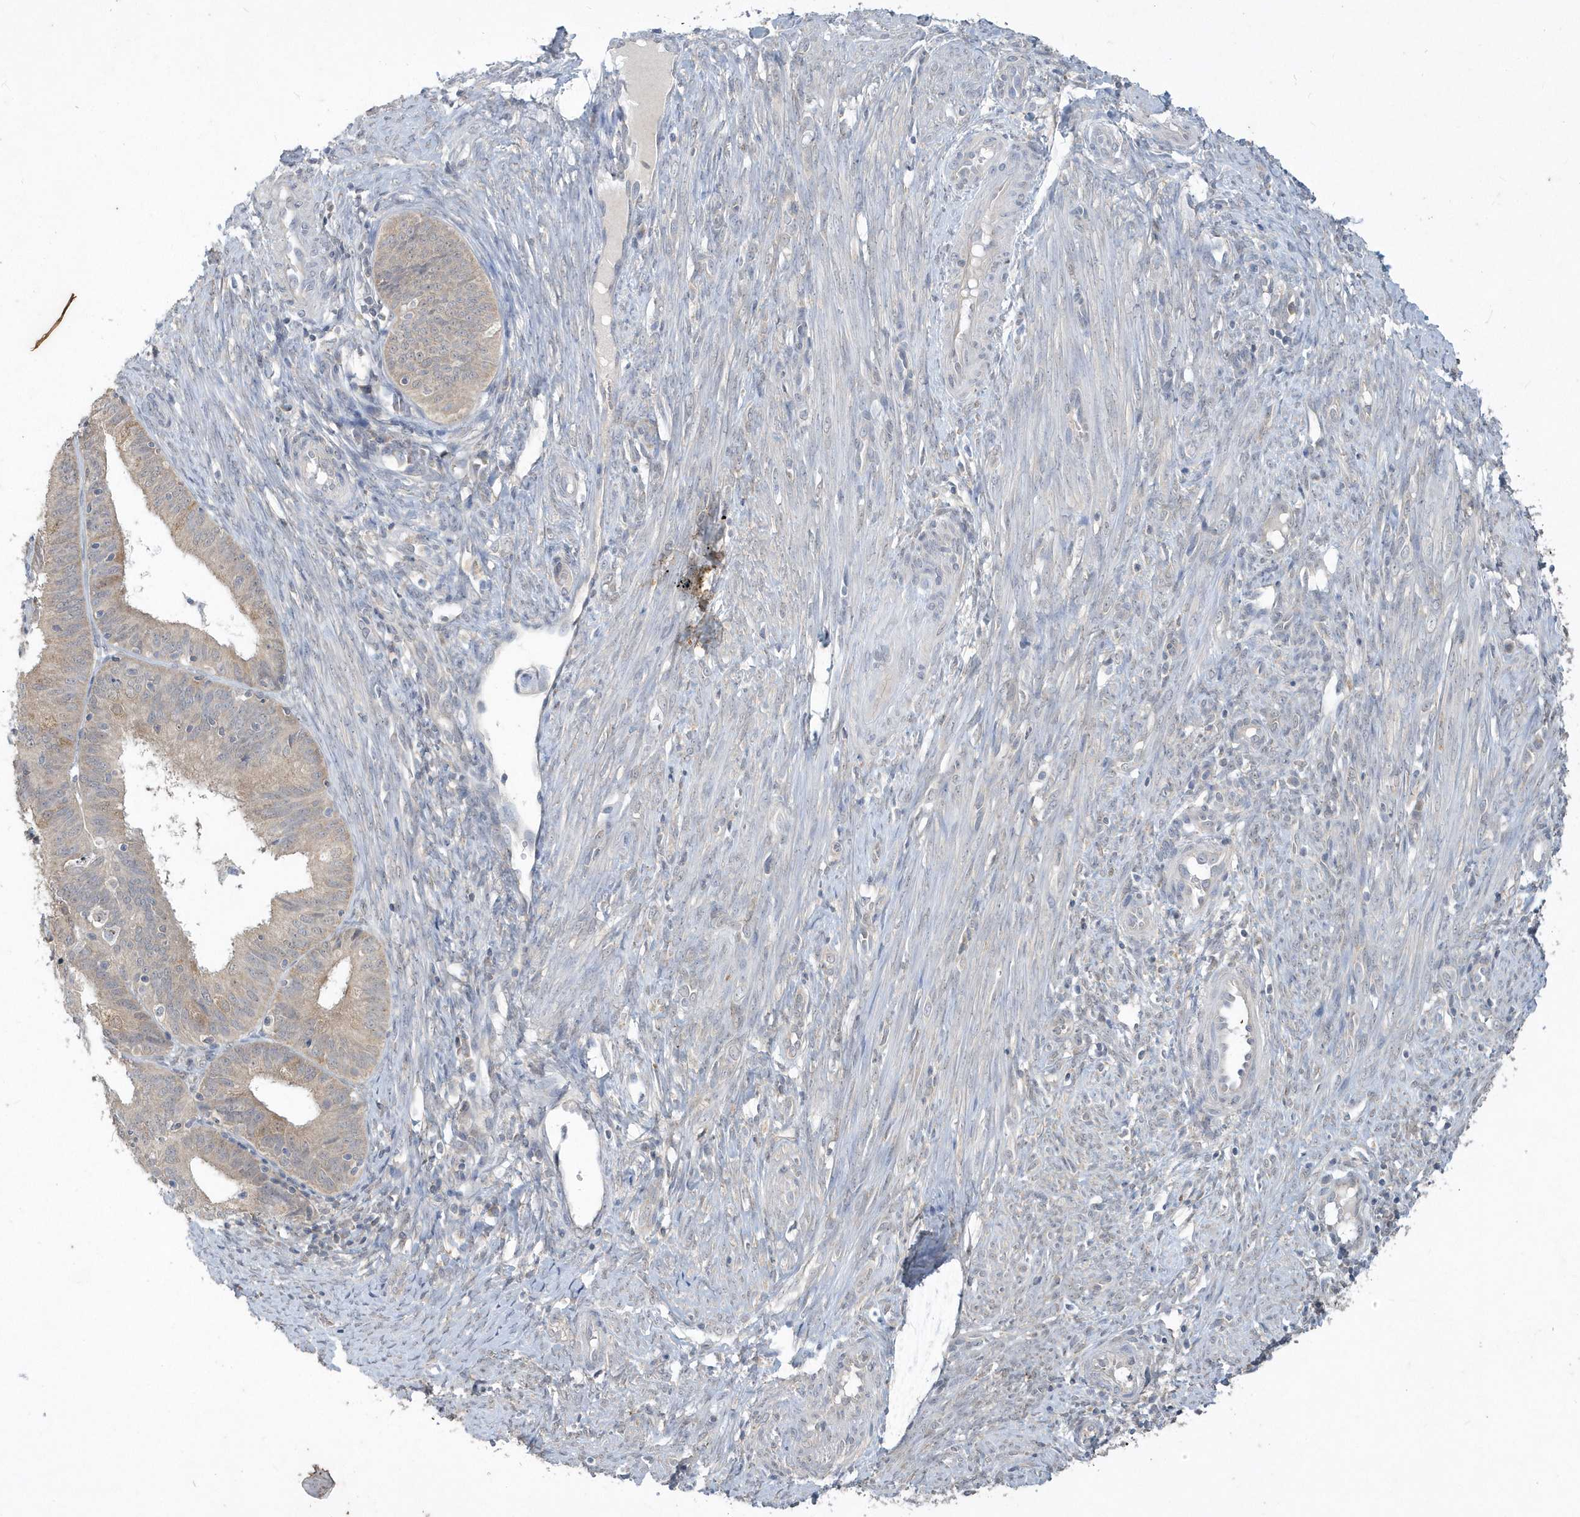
{"staining": {"intensity": "weak", "quantity": "25%-75%", "location": "cytoplasmic/membranous"}, "tissue": "endometrial cancer", "cell_type": "Tumor cells", "image_type": "cancer", "snomed": [{"axis": "morphology", "description": "Adenocarcinoma, NOS"}, {"axis": "topography", "description": "Endometrium"}], "caption": "Human adenocarcinoma (endometrial) stained for a protein (brown) reveals weak cytoplasmic/membranous positive expression in approximately 25%-75% of tumor cells.", "gene": "AKR7A2", "patient": {"sex": "female", "age": 51}}